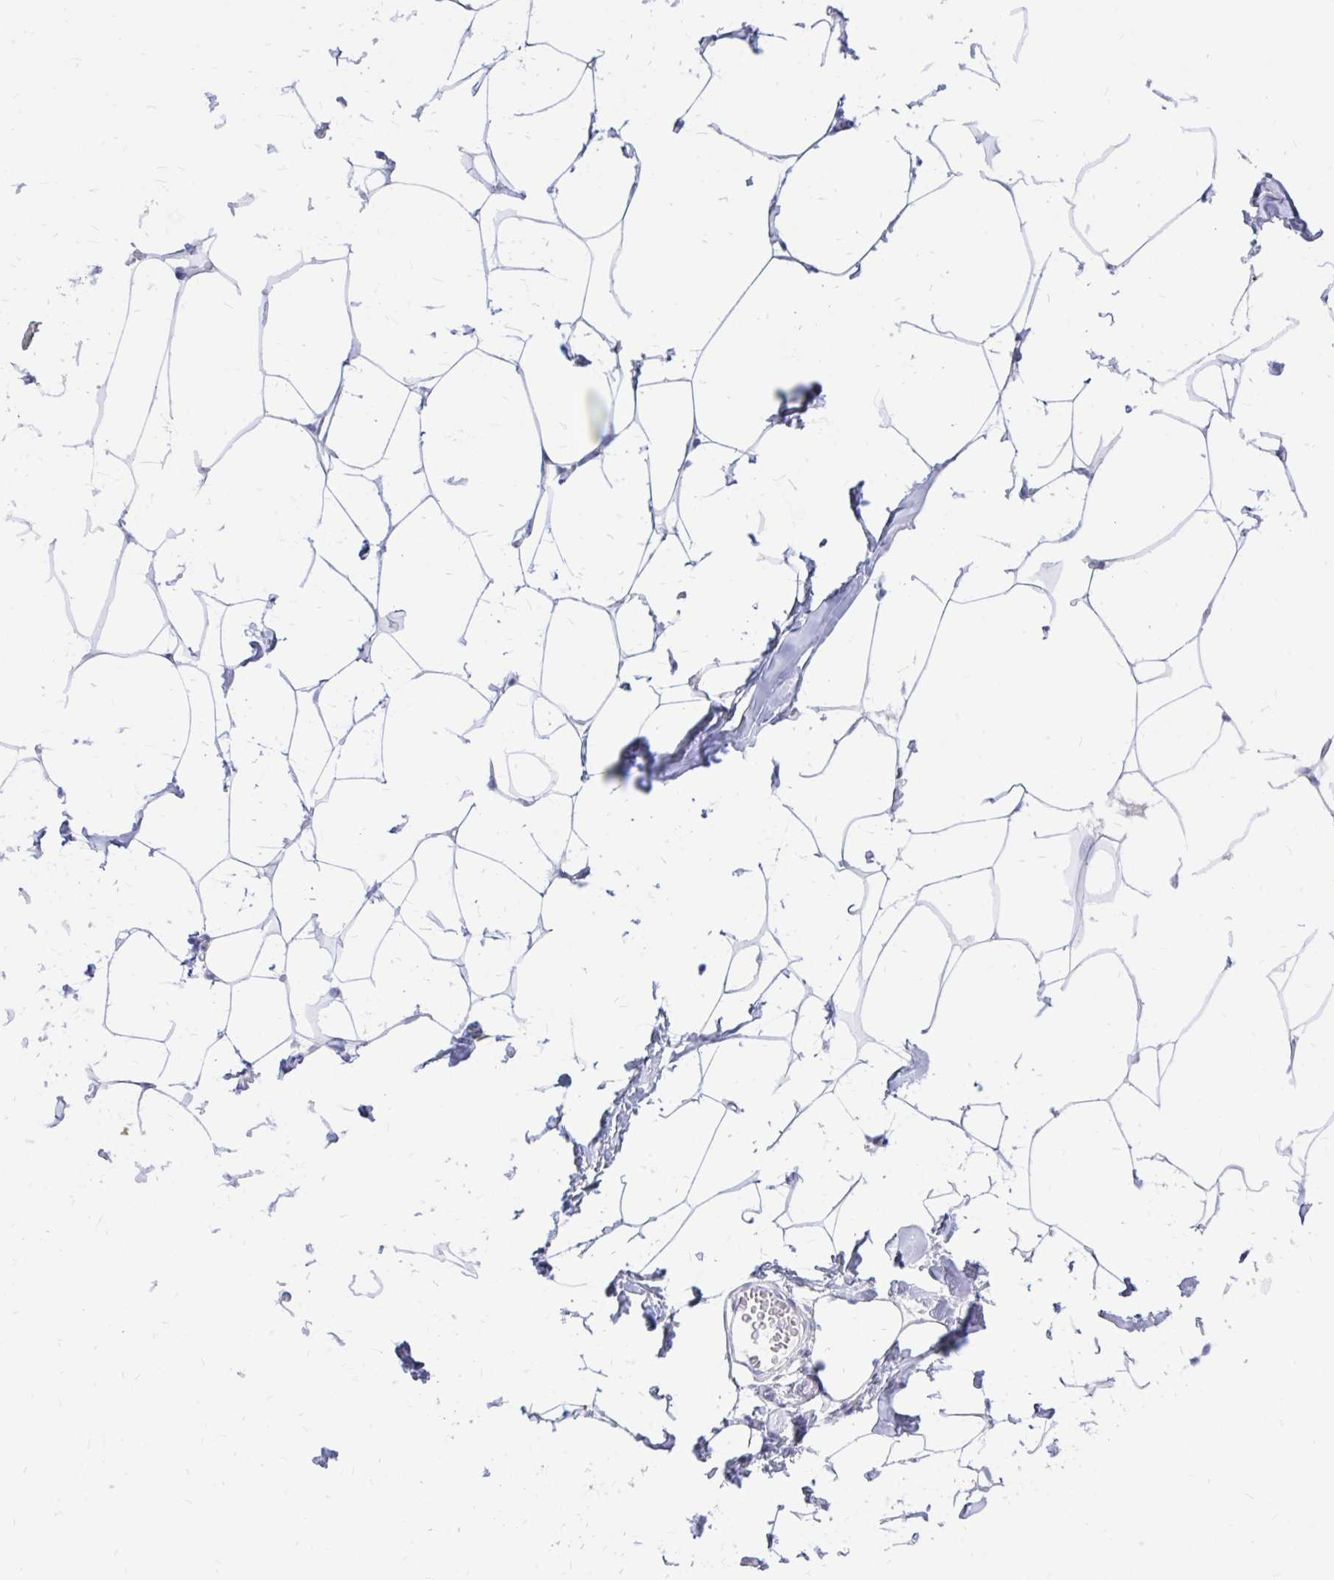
{"staining": {"intensity": "negative", "quantity": "none", "location": "none"}, "tissue": "breast", "cell_type": "Adipocytes", "image_type": "normal", "snomed": [{"axis": "morphology", "description": "Normal tissue, NOS"}, {"axis": "topography", "description": "Breast"}], "caption": "A photomicrograph of breast stained for a protein shows no brown staining in adipocytes.", "gene": "IGSF5", "patient": {"sex": "female", "age": 32}}